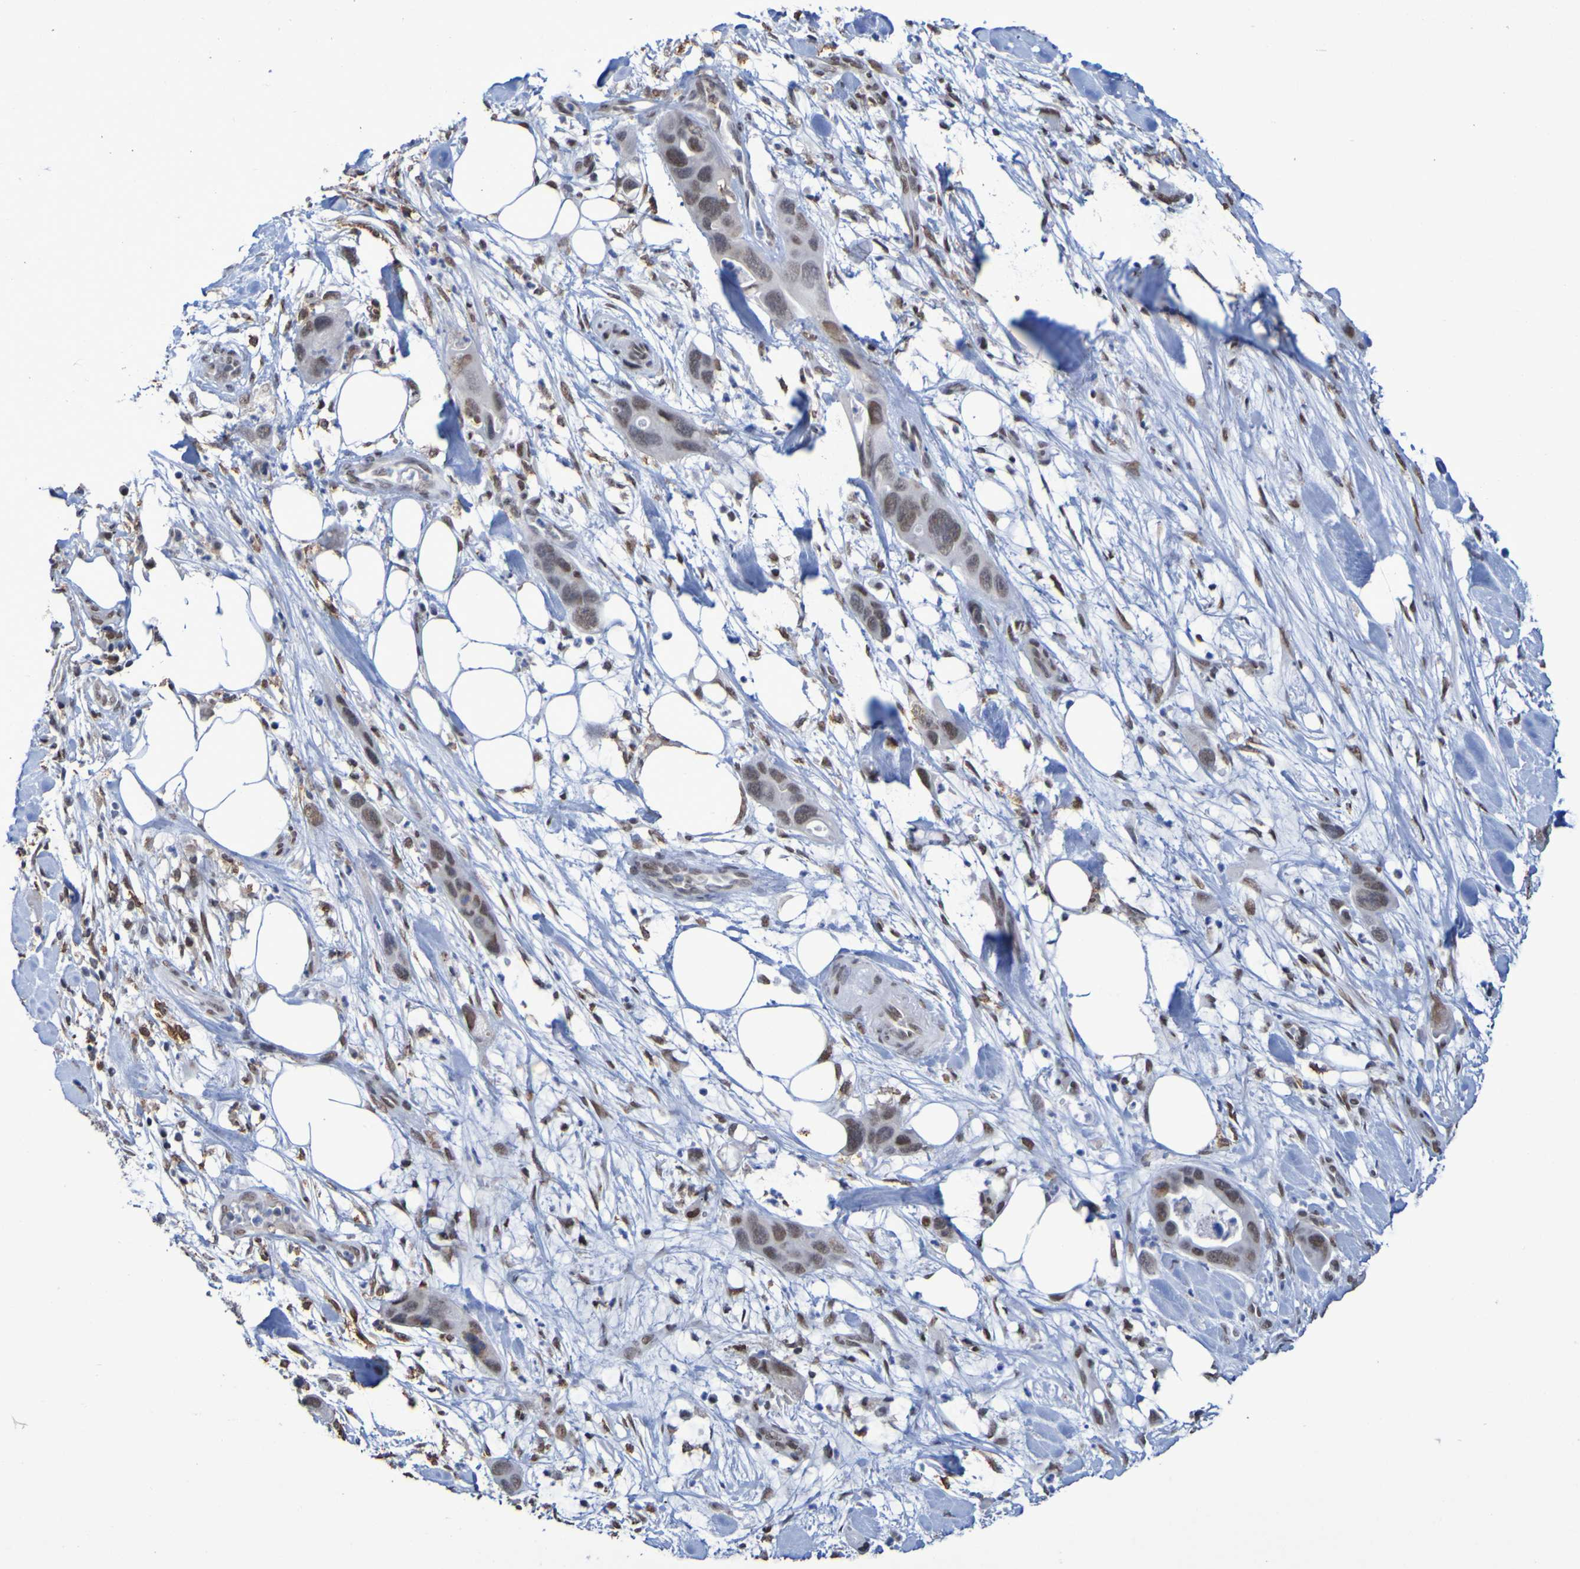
{"staining": {"intensity": "moderate", "quantity": ">75%", "location": "nuclear"}, "tissue": "pancreatic cancer", "cell_type": "Tumor cells", "image_type": "cancer", "snomed": [{"axis": "morphology", "description": "Adenocarcinoma, NOS"}, {"axis": "topography", "description": "Pancreas"}], "caption": "A brown stain labels moderate nuclear staining of a protein in pancreatic cancer tumor cells.", "gene": "MRTFB", "patient": {"sex": "female", "age": 71}}